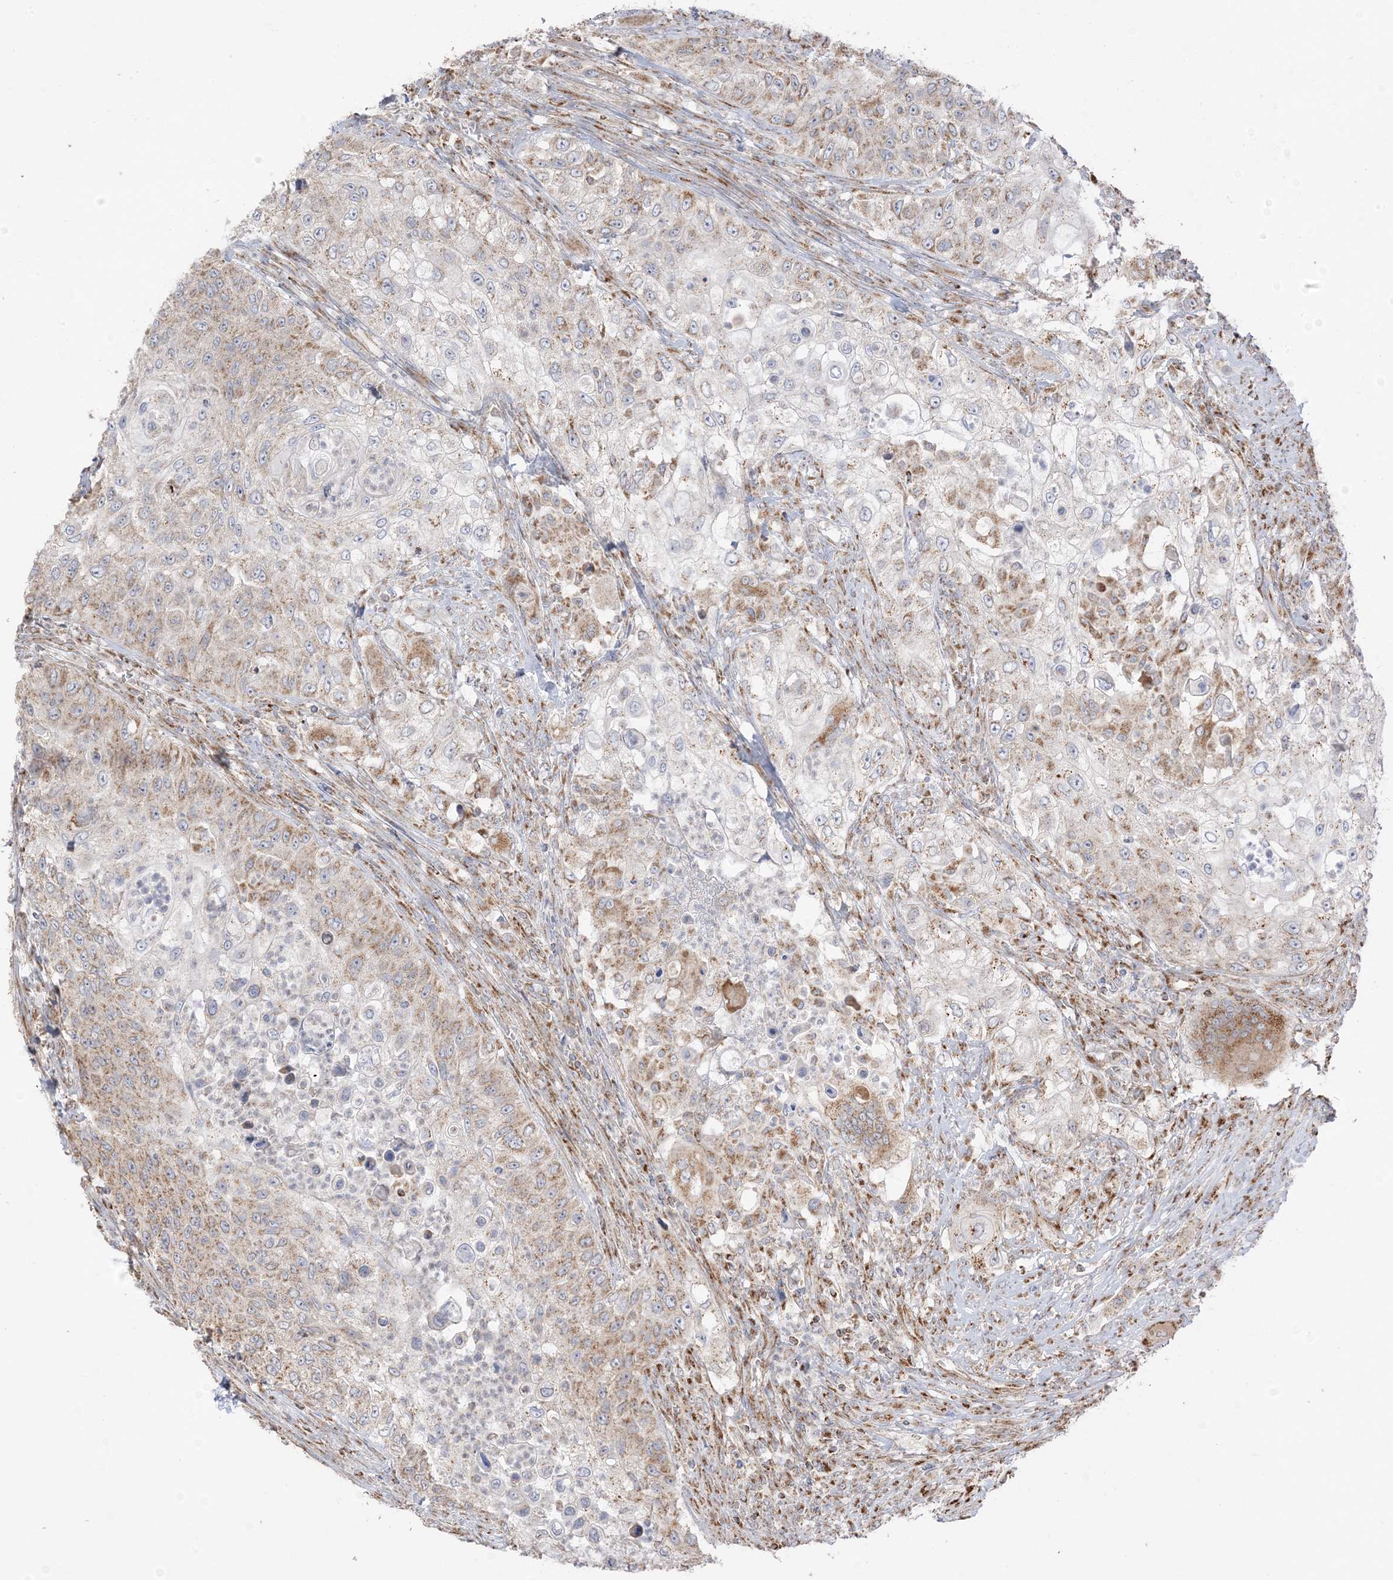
{"staining": {"intensity": "moderate", "quantity": "25%-75%", "location": "cytoplasmic/membranous"}, "tissue": "urothelial cancer", "cell_type": "Tumor cells", "image_type": "cancer", "snomed": [{"axis": "morphology", "description": "Urothelial carcinoma, High grade"}, {"axis": "topography", "description": "Urinary bladder"}], "caption": "This photomicrograph displays IHC staining of human urothelial cancer, with medium moderate cytoplasmic/membranous expression in about 25%-75% of tumor cells.", "gene": "SLC25A12", "patient": {"sex": "female", "age": 60}}